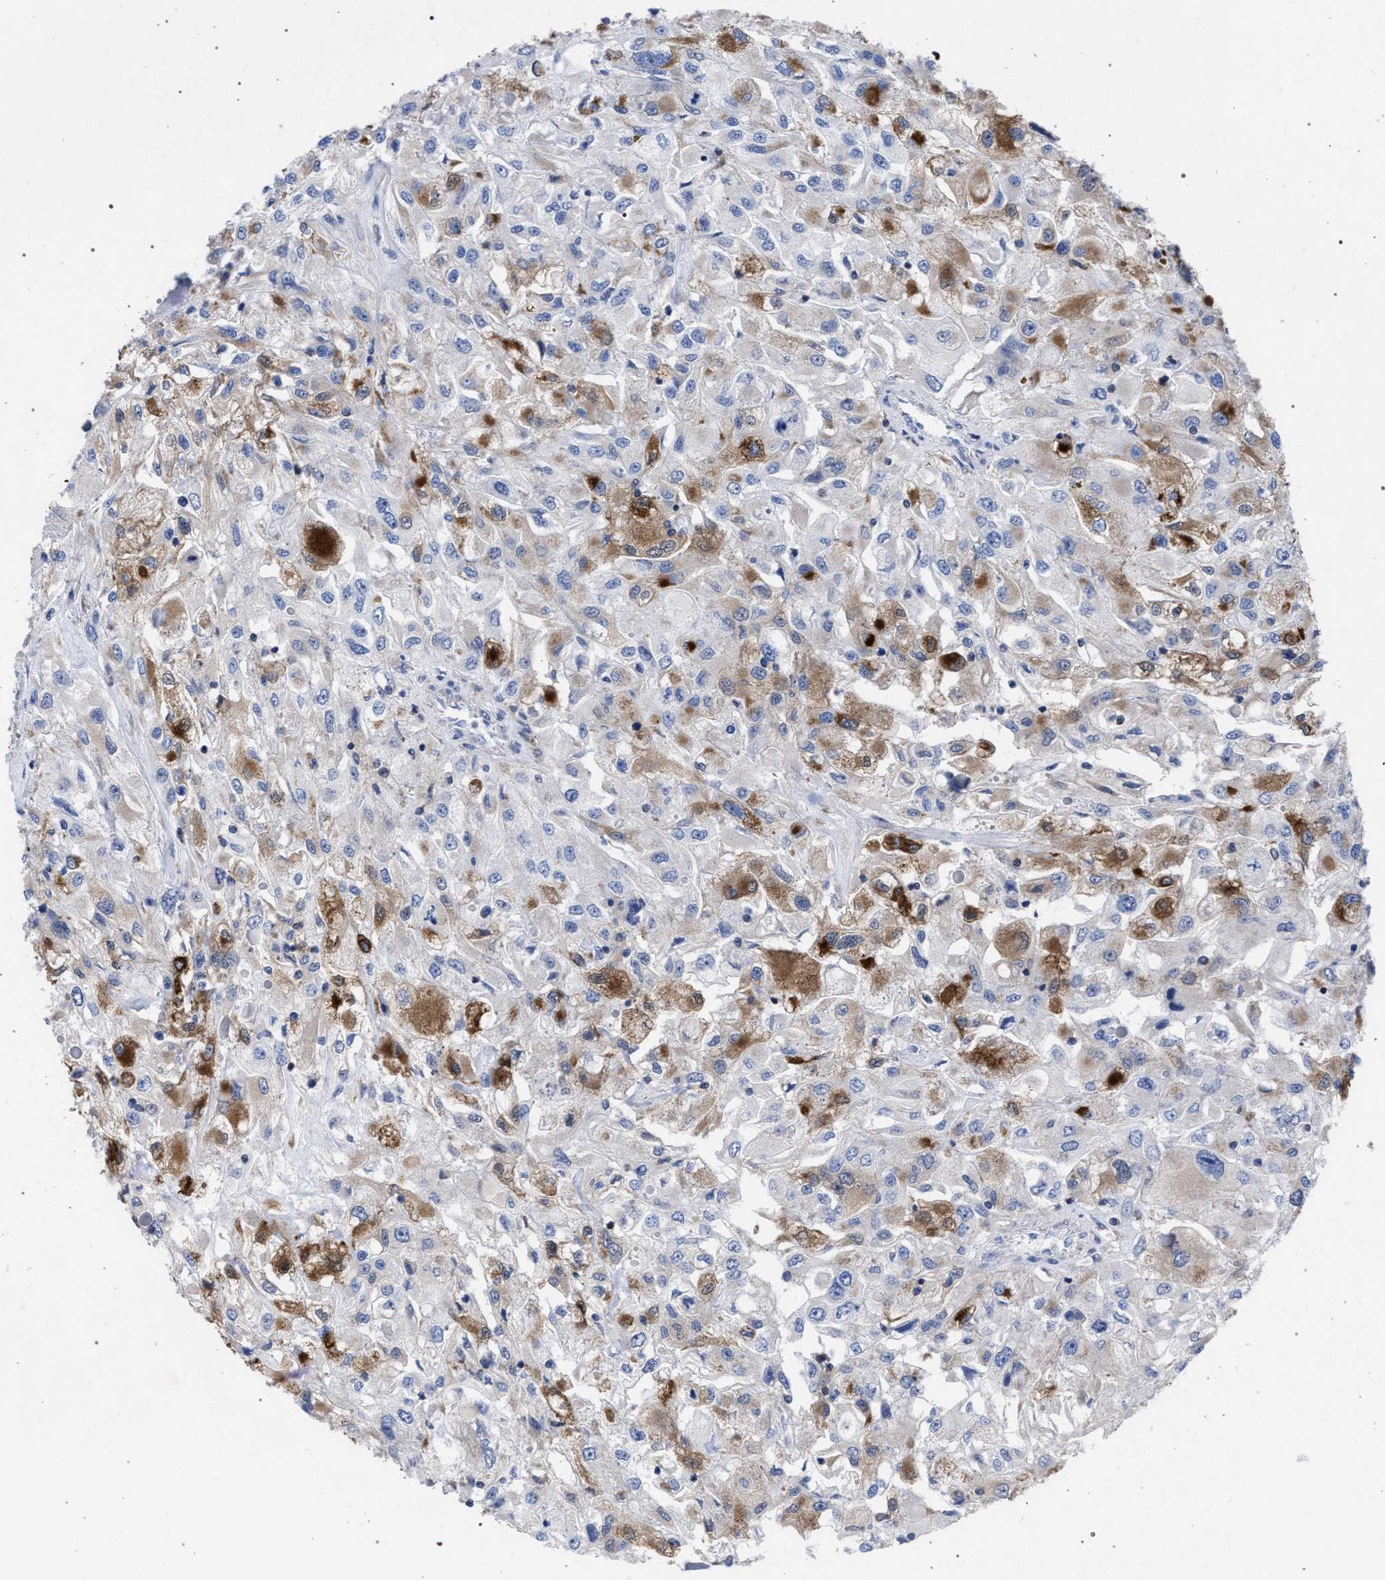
{"staining": {"intensity": "moderate", "quantity": "25%-75%", "location": "cytoplasmic/membranous"}, "tissue": "renal cancer", "cell_type": "Tumor cells", "image_type": "cancer", "snomed": [{"axis": "morphology", "description": "Adenocarcinoma, NOS"}, {"axis": "topography", "description": "Kidney"}], "caption": "Renal cancer (adenocarcinoma) tissue shows moderate cytoplasmic/membranous staining in approximately 25%-75% of tumor cells (Stains: DAB in brown, nuclei in blue, Microscopy: brightfield microscopy at high magnification).", "gene": "ACADS", "patient": {"sex": "female", "age": 52}}